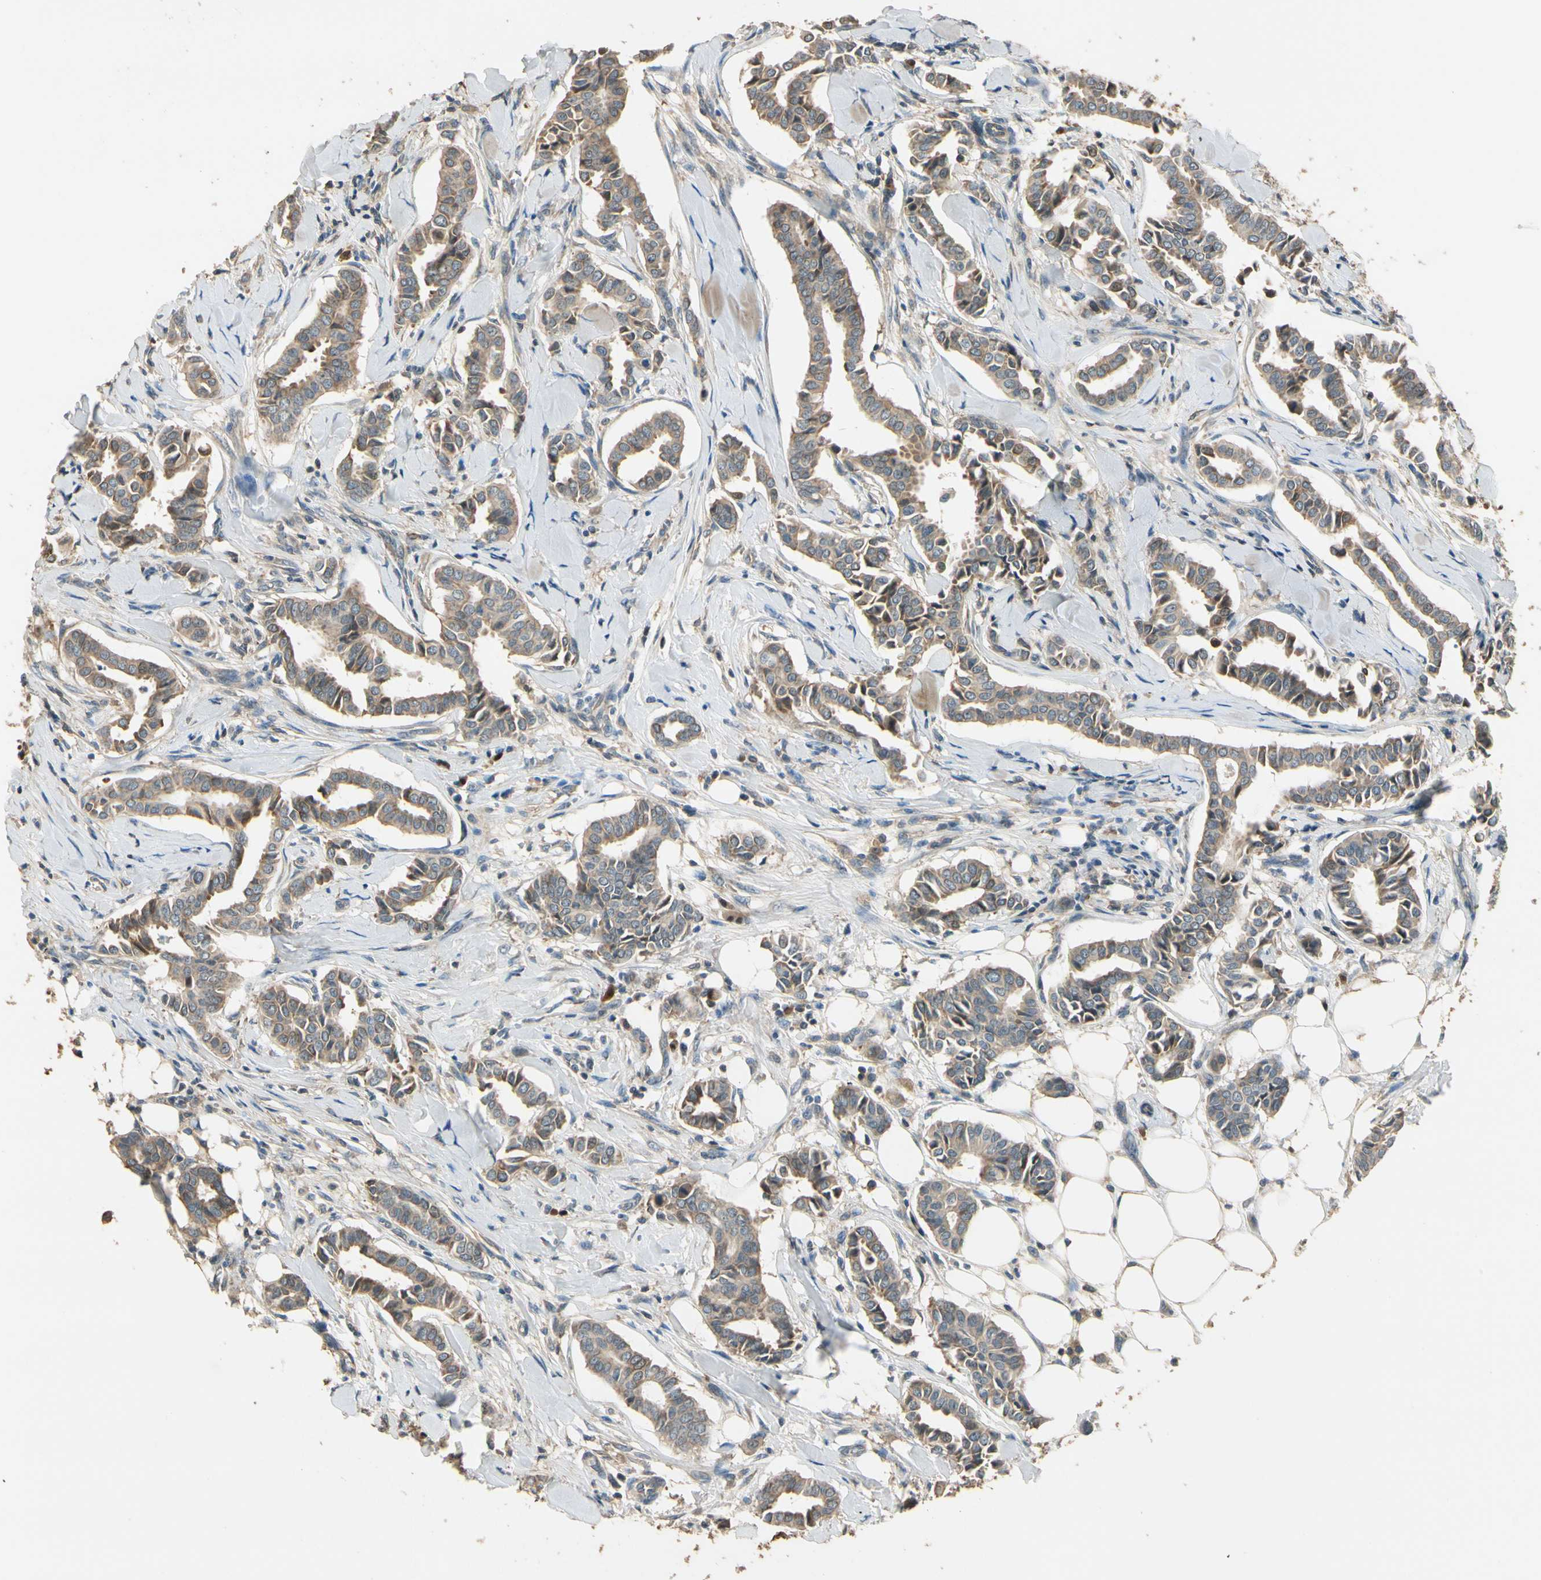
{"staining": {"intensity": "moderate", "quantity": ">75%", "location": "cytoplasmic/membranous"}, "tissue": "head and neck cancer", "cell_type": "Tumor cells", "image_type": "cancer", "snomed": [{"axis": "morphology", "description": "Adenocarcinoma, NOS"}, {"axis": "topography", "description": "Salivary gland"}, {"axis": "topography", "description": "Head-Neck"}], "caption": "Tumor cells reveal moderate cytoplasmic/membranous staining in about >75% of cells in head and neck cancer. Using DAB (3,3'-diaminobenzidine) (brown) and hematoxylin (blue) stains, captured at high magnification using brightfield microscopy.", "gene": "PLXNA1", "patient": {"sex": "female", "age": 59}}